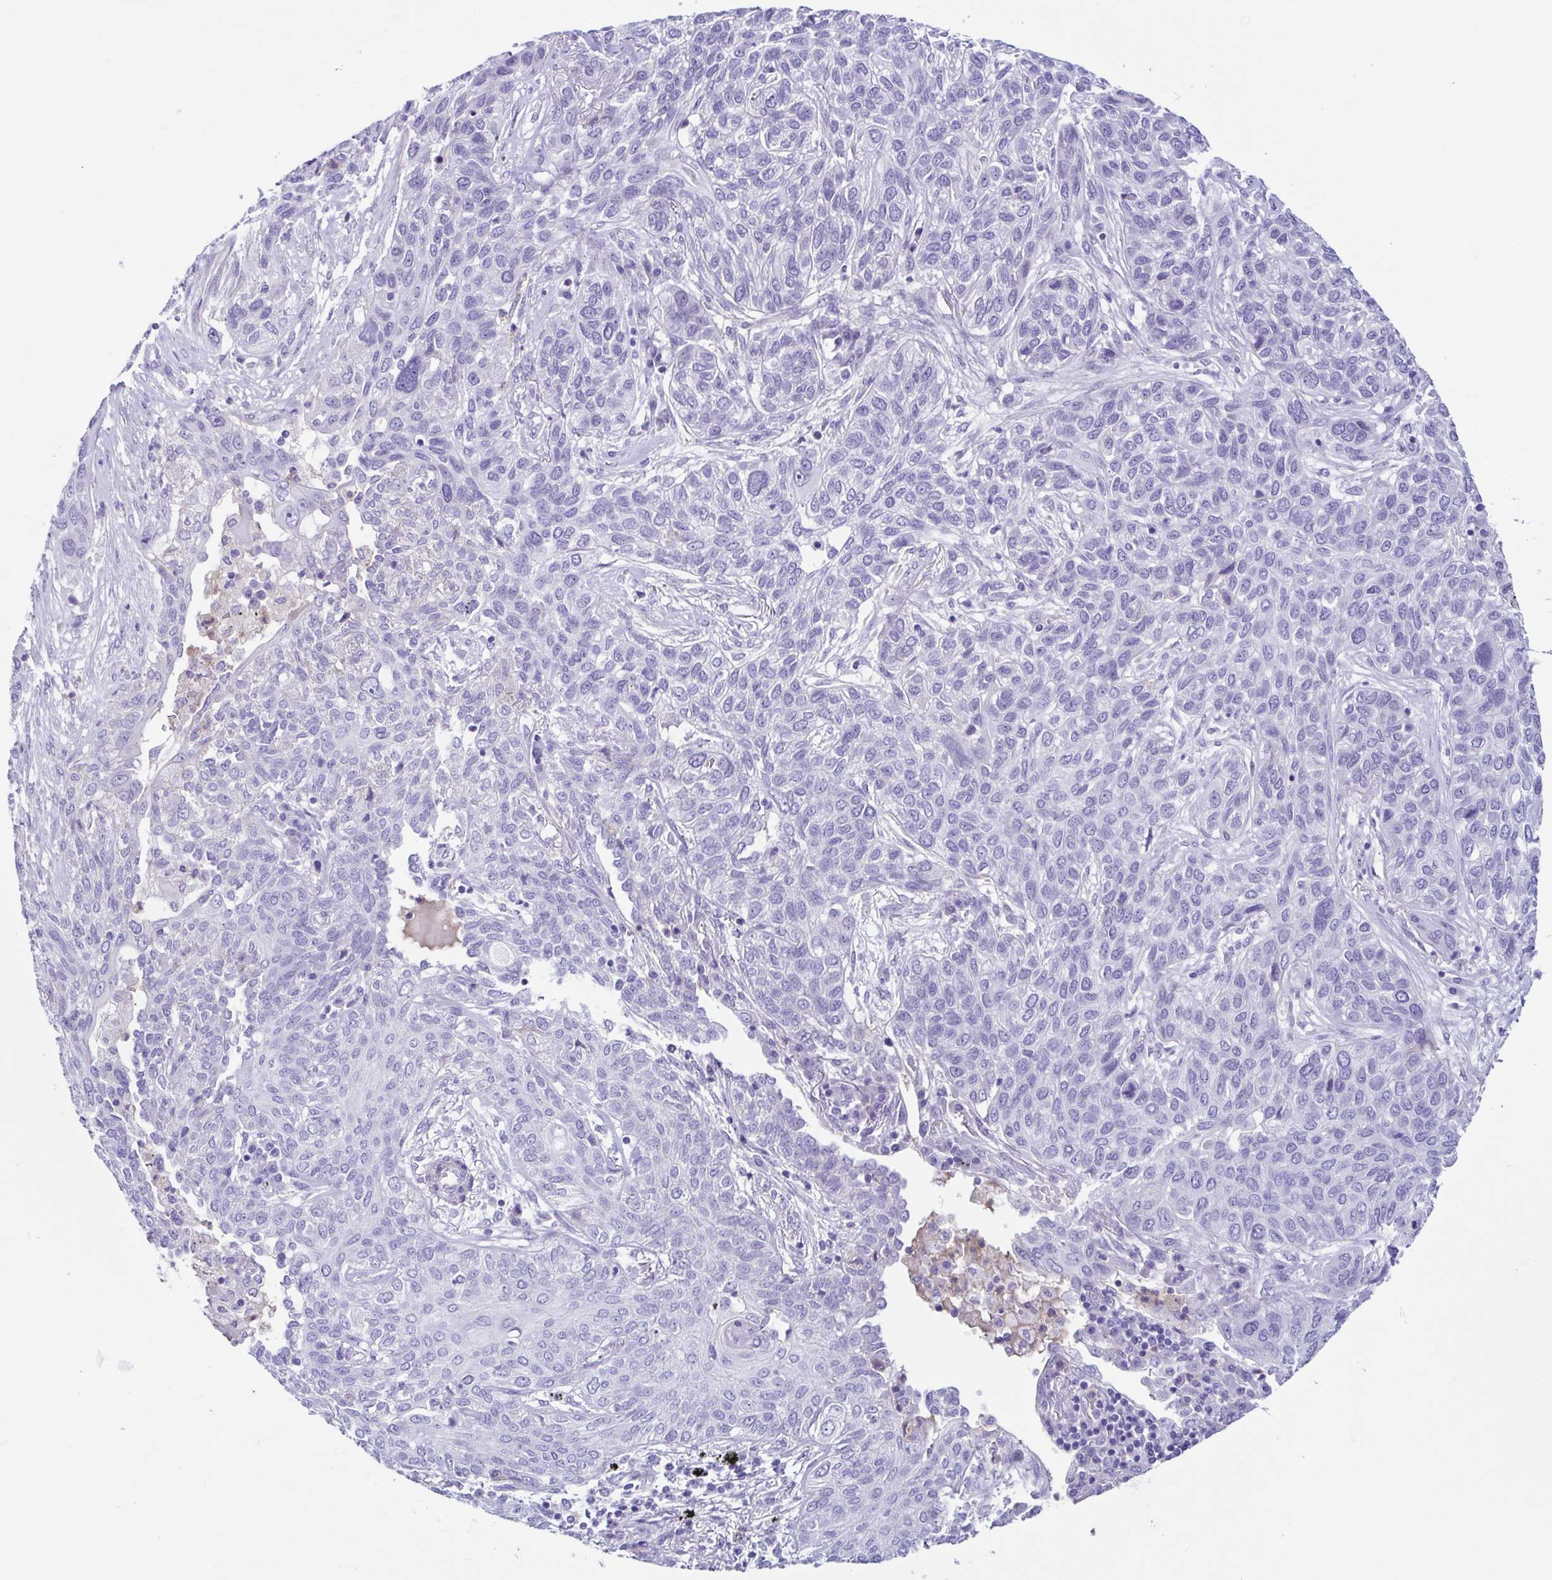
{"staining": {"intensity": "negative", "quantity": "none", "location": "none"}, "tissue": "lung cancer", "cell_type": "Tumor cells", "image_type": "cancer", "snomed": [{"axis": "morphology", "description": "Squamous cell carcinoma, NOS"}, {"axis": "topography", "description": "Lung"}], "caption": "The image shows no significant expression in tumor cells of squamous cell carcinoma (lung).", "gene": "CYP11B1", "patient": {"sex": "female", "age": 70}}